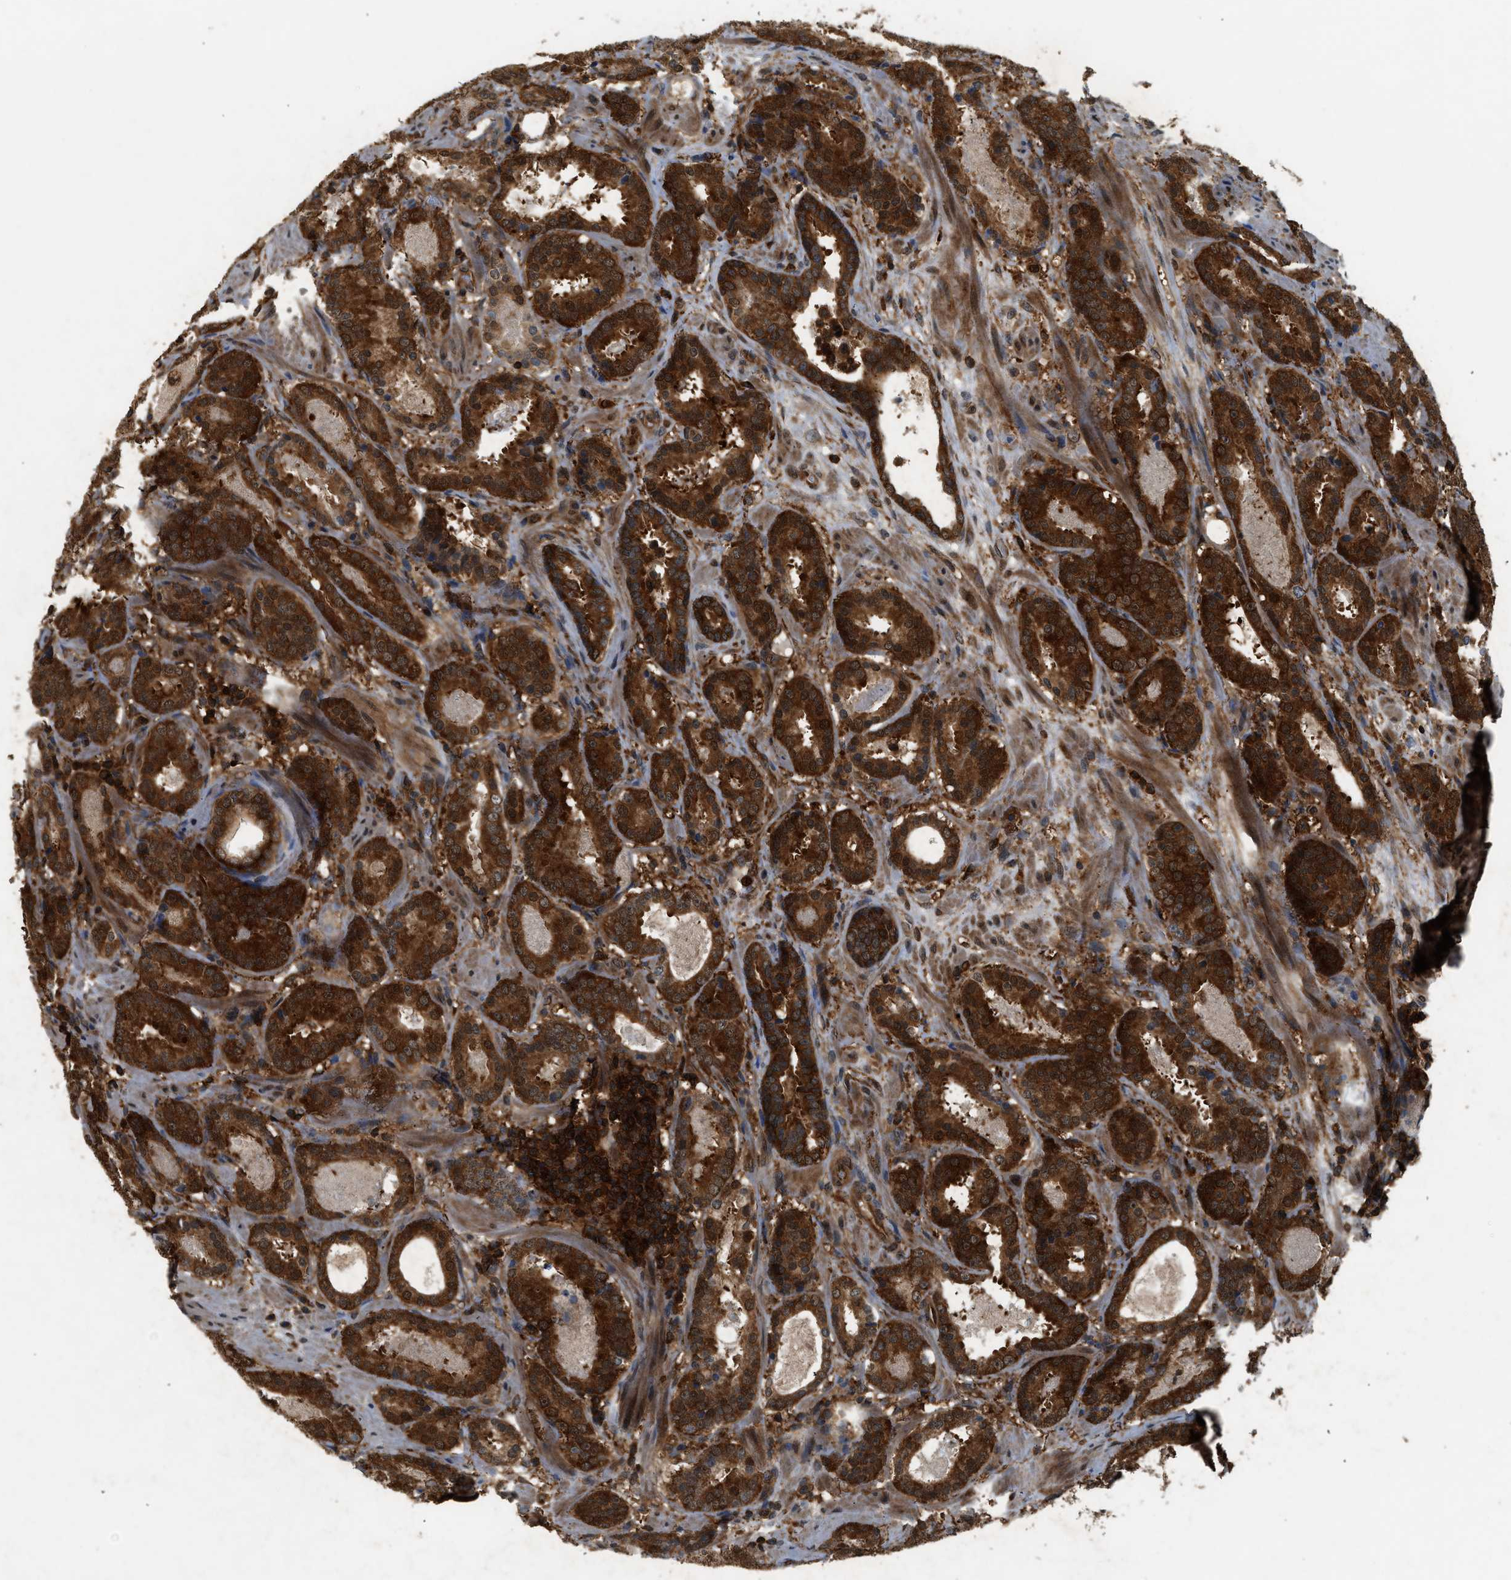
{"staining": {"intensity": "strong", "quantity": ">75%", "location": "cytoplasmic/membranous,nuclear"}, "tissue": "prostate cancer", "cell_type": "Tumor cells", "image_type": "cancer", "snomed": [{"axis": "morphology", "description": "Adenocarcinoma, Low grade"}, {"axis": "topography", "description": "Prostate"}], "caption": "Immunohistochemistry (DAB (3,3'-diaminobenzidine)) staining of human low-grade adenocarcinoma (prostate) displays strong cytoplasmic/membranous and nuclear protein expression in approximately >75% of tumor cells.", "gene": "OXSR1", "patient": {"sex": "male", "age": 69}}